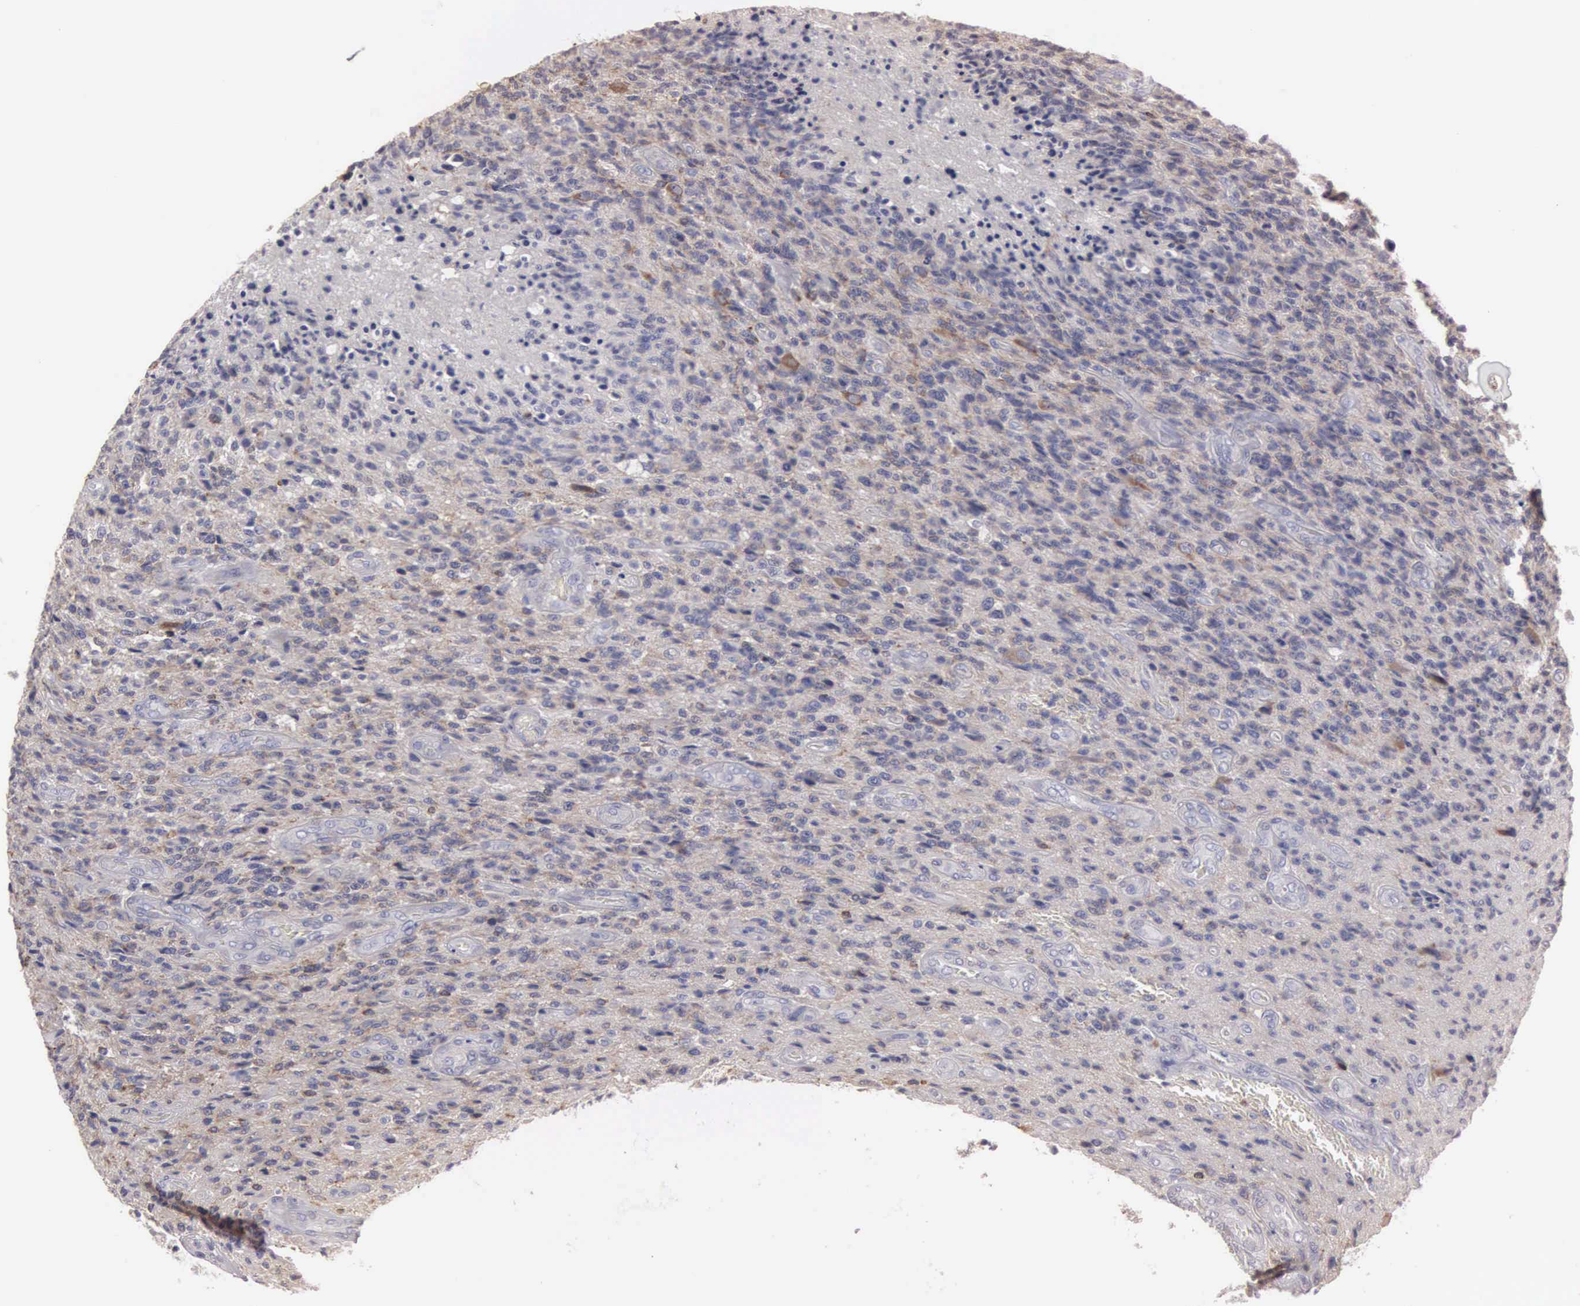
{"staining": {"intensity": "weak", "quantity": "25%-75%", "location": "cytoplasmic/membranous"}, "tissue": "glioma", "cell_type": "Tumor cells", "image_type": "cancer", "snomed": [{"axis": "morphology", "description": "Glioma, malignant, High grade"}, {"axis": "topography", "description": "Brain"}], "caption": "DAB immunohistochemical staining of high-grade glioma (malignant) shows weak cytoplasmic/membranous protein expression in about 25%-75% of tumor cells. (DAB = brown stain, brightfield microscopy at high magnification).", "gene": "CEP170B", "patient": {"sex": "male", "age": 36}}